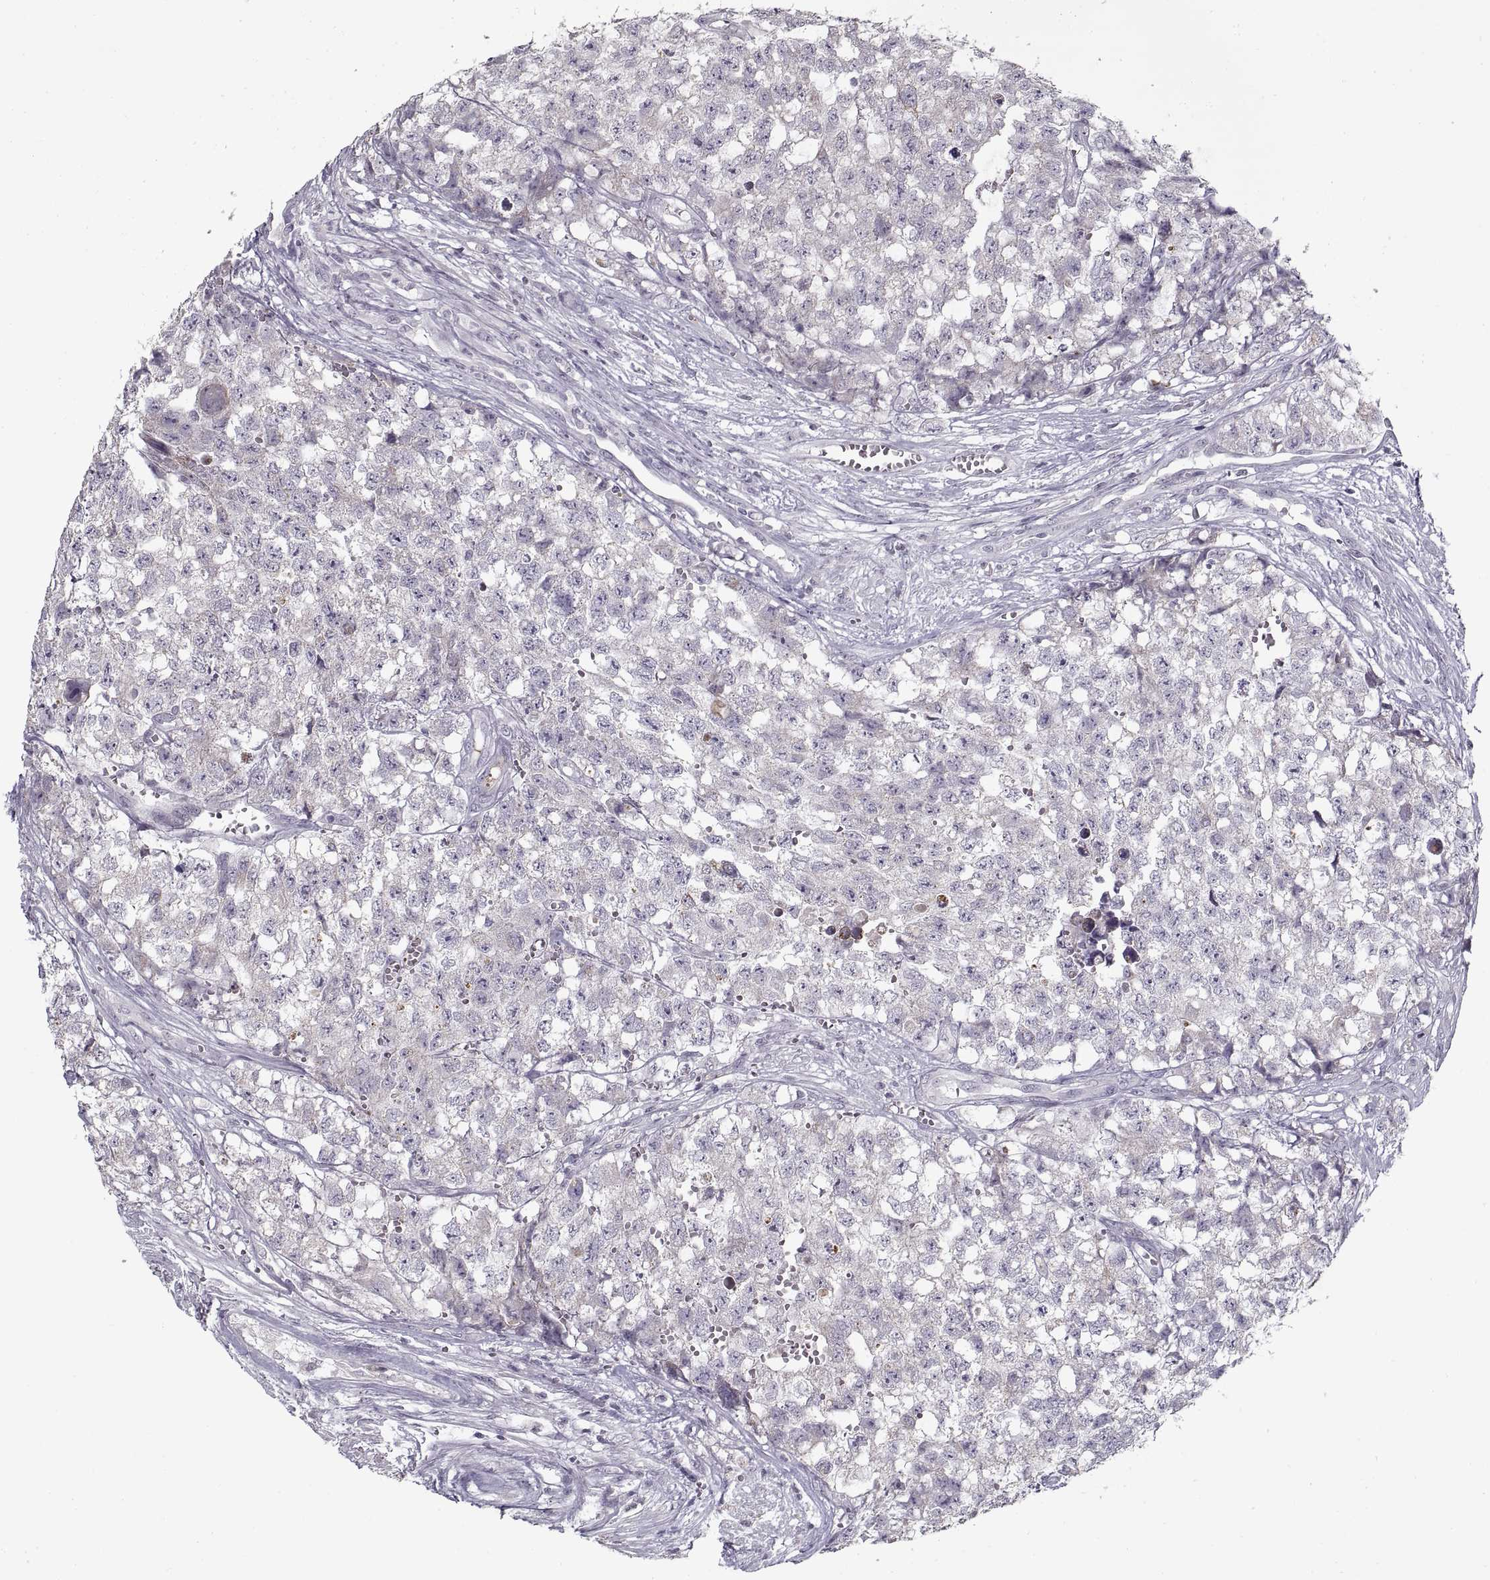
{"staining": {"intensity": "negative", "quantity": "none", "location": "none"}, "tissue": "testis cancer", "cell_type": "Tumor cells", "image_type": "cancer", "snomed": [{"axis": "morphology", "description": "Seminoma, NOS"}, {"axis": "morphology", "description": "Carcinoma, Embryonal, NOS"}, {"axis": "topography", "description": "Testis"}], "caption": "IHC histopathology image of human testis cancer (seminoma) stained for a protein (brown), which demonstrates no positivity in tumor cells.", "gene": "GAD2", "patient": {"sex": "male", "age": 22}}